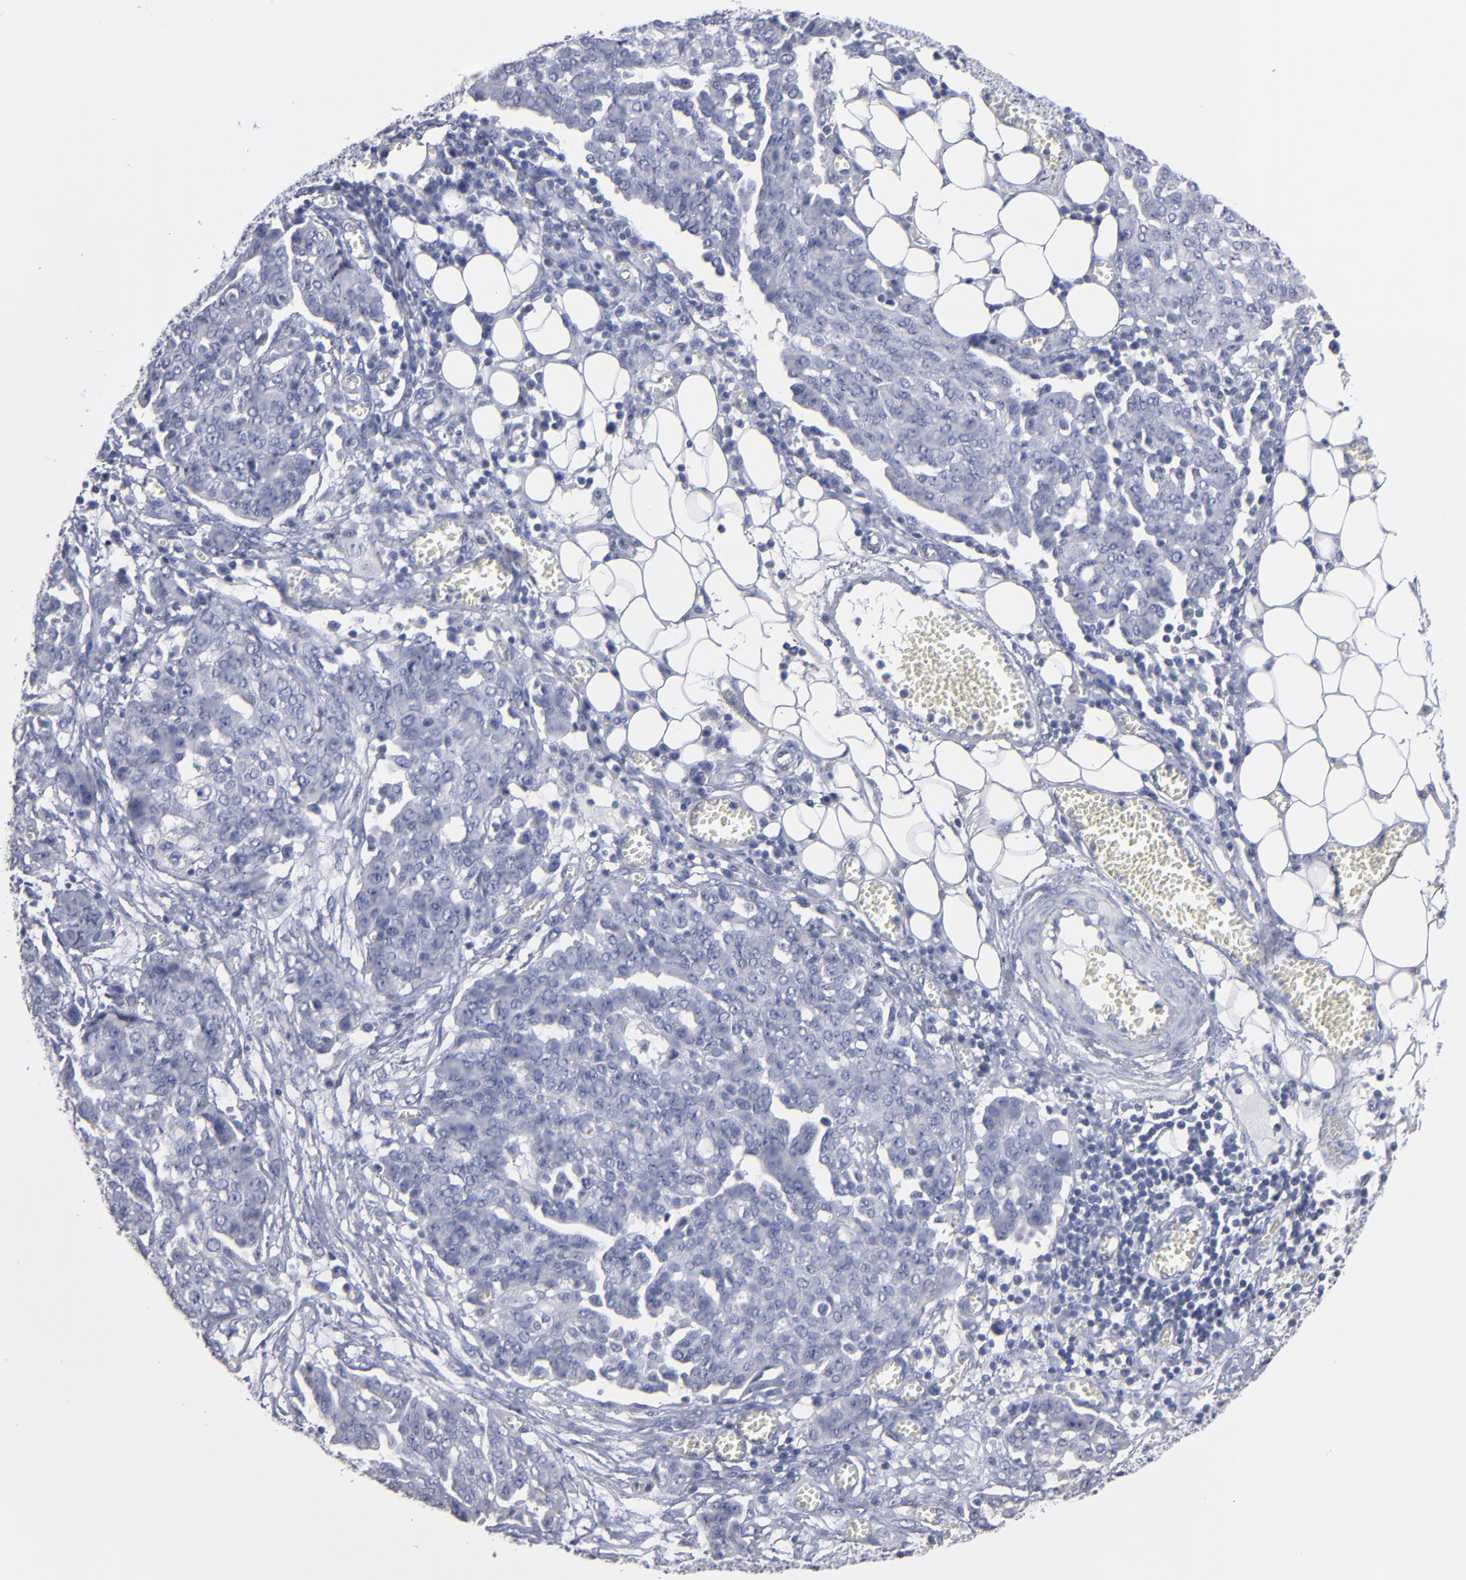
{"staining": {"intensity": "negative", "quantity": "none", "location": "none"}, "tissue": "ovarian cancer", "cell_type": "Tumor cells", "image_type": "cancer", "snomed": [{"axis": "morphology", "description": "Cystadenocarcinoma, serous, NOS"}, {"axis": "topography", "description": "Soft tissue"}, {"axis": "topography", "description": "Ovary"}], "caption": "IHC of ovarian cancer shows no expression in tumor cells.", "gene": "RPH3A", "patient": {"sex": "female", "age": 57}}